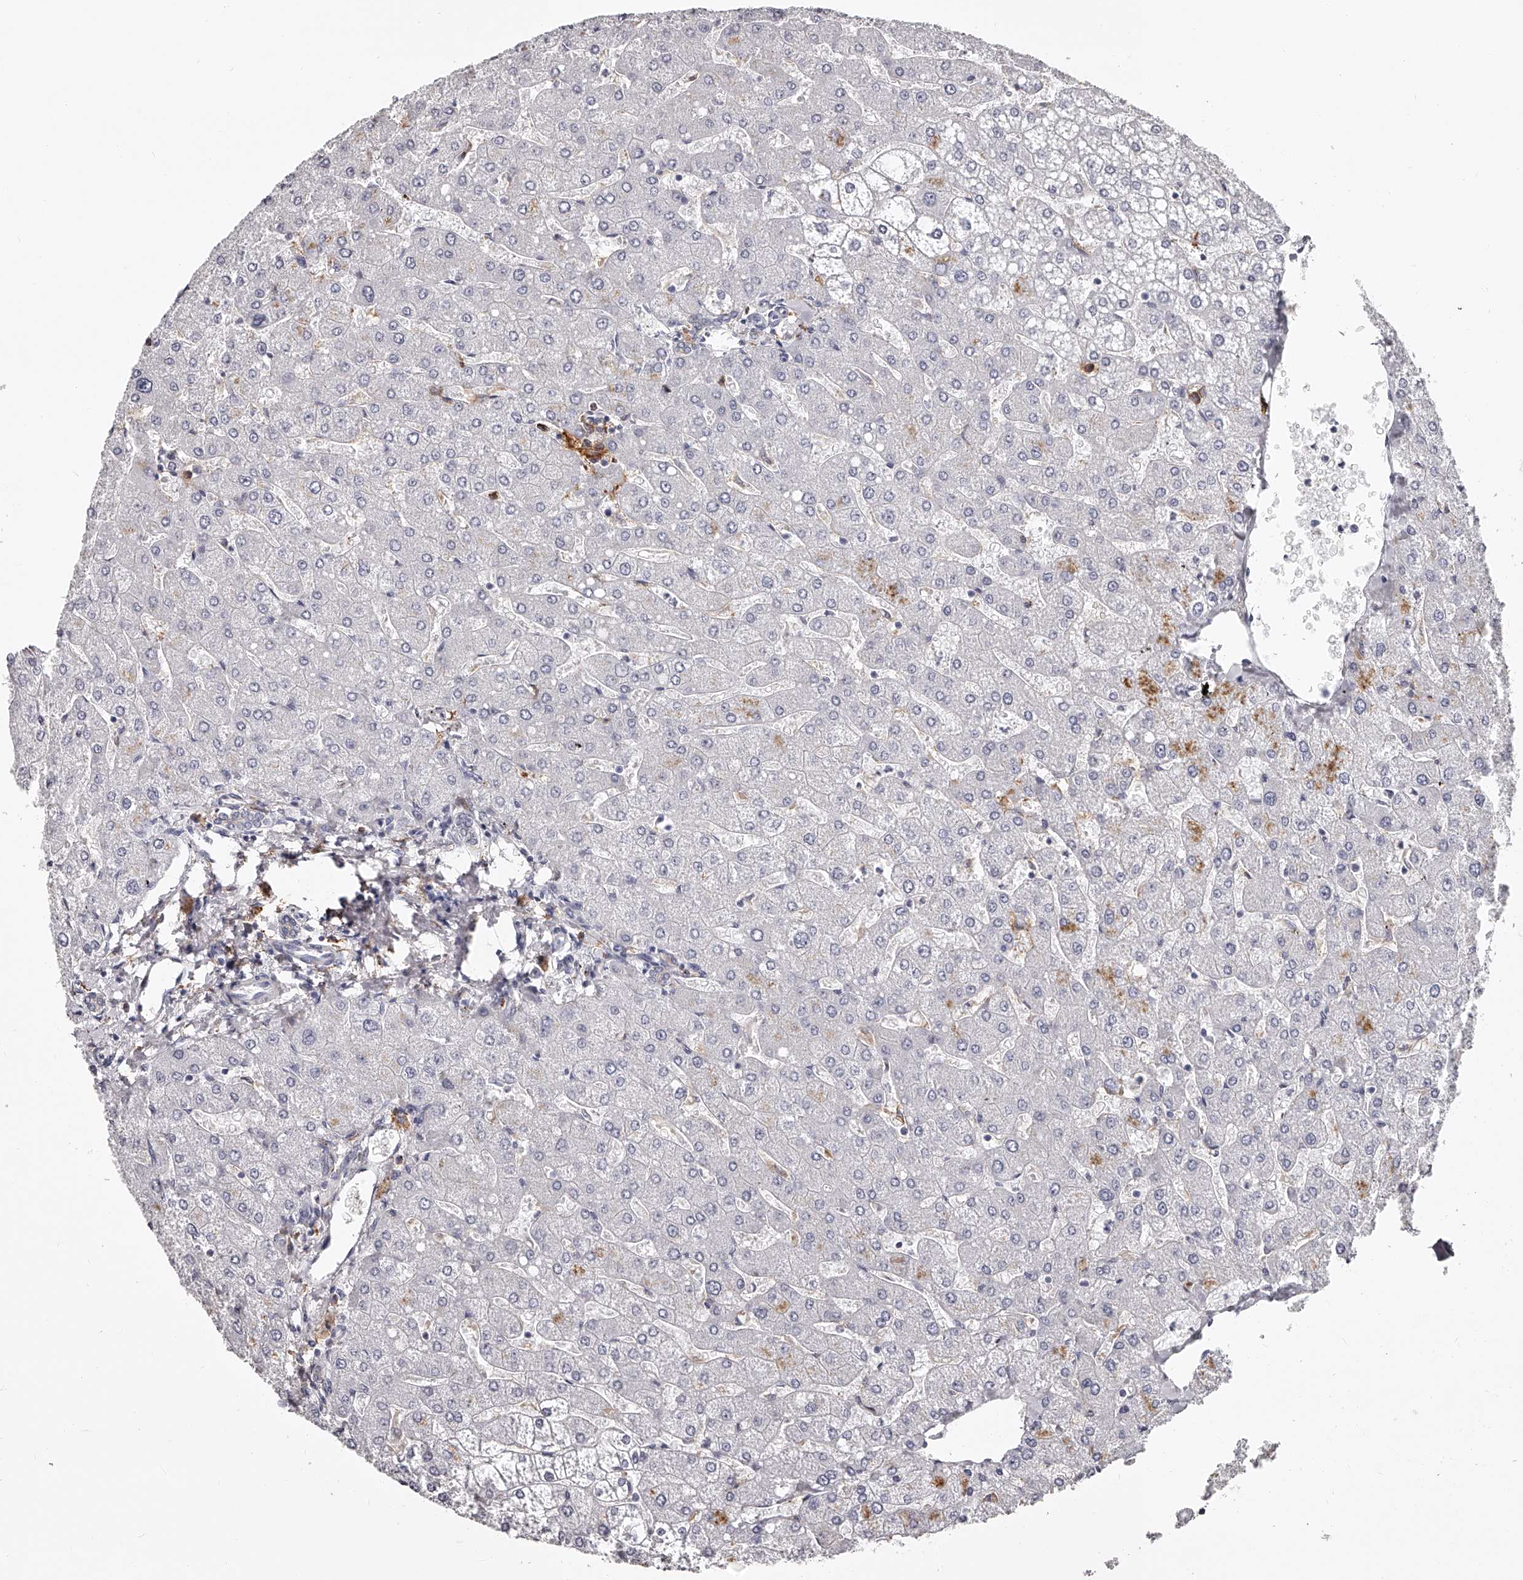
{"staining": {"intensity": "negative", "quantity": "none", "location": "none"}, "tissue": "liver", "cell_type": "Cholangiocytes", "image_type": "normal", "snomed": [{"axis": "morphology", "description": "Normal tissue, NOS"}, {"axis": "topography", "description": "Liver"}], "caption": "Immunohistochemistry of normal human liver displays no expression in cholangiocytes. The staining was performed using DAB to visualize the protein expression in brown, while the nuclei were stained in blue with hematoxylin (Magnification: 20x).", "gene": "PACSIN1", "patient": {"sex": "male", "age": 55}}